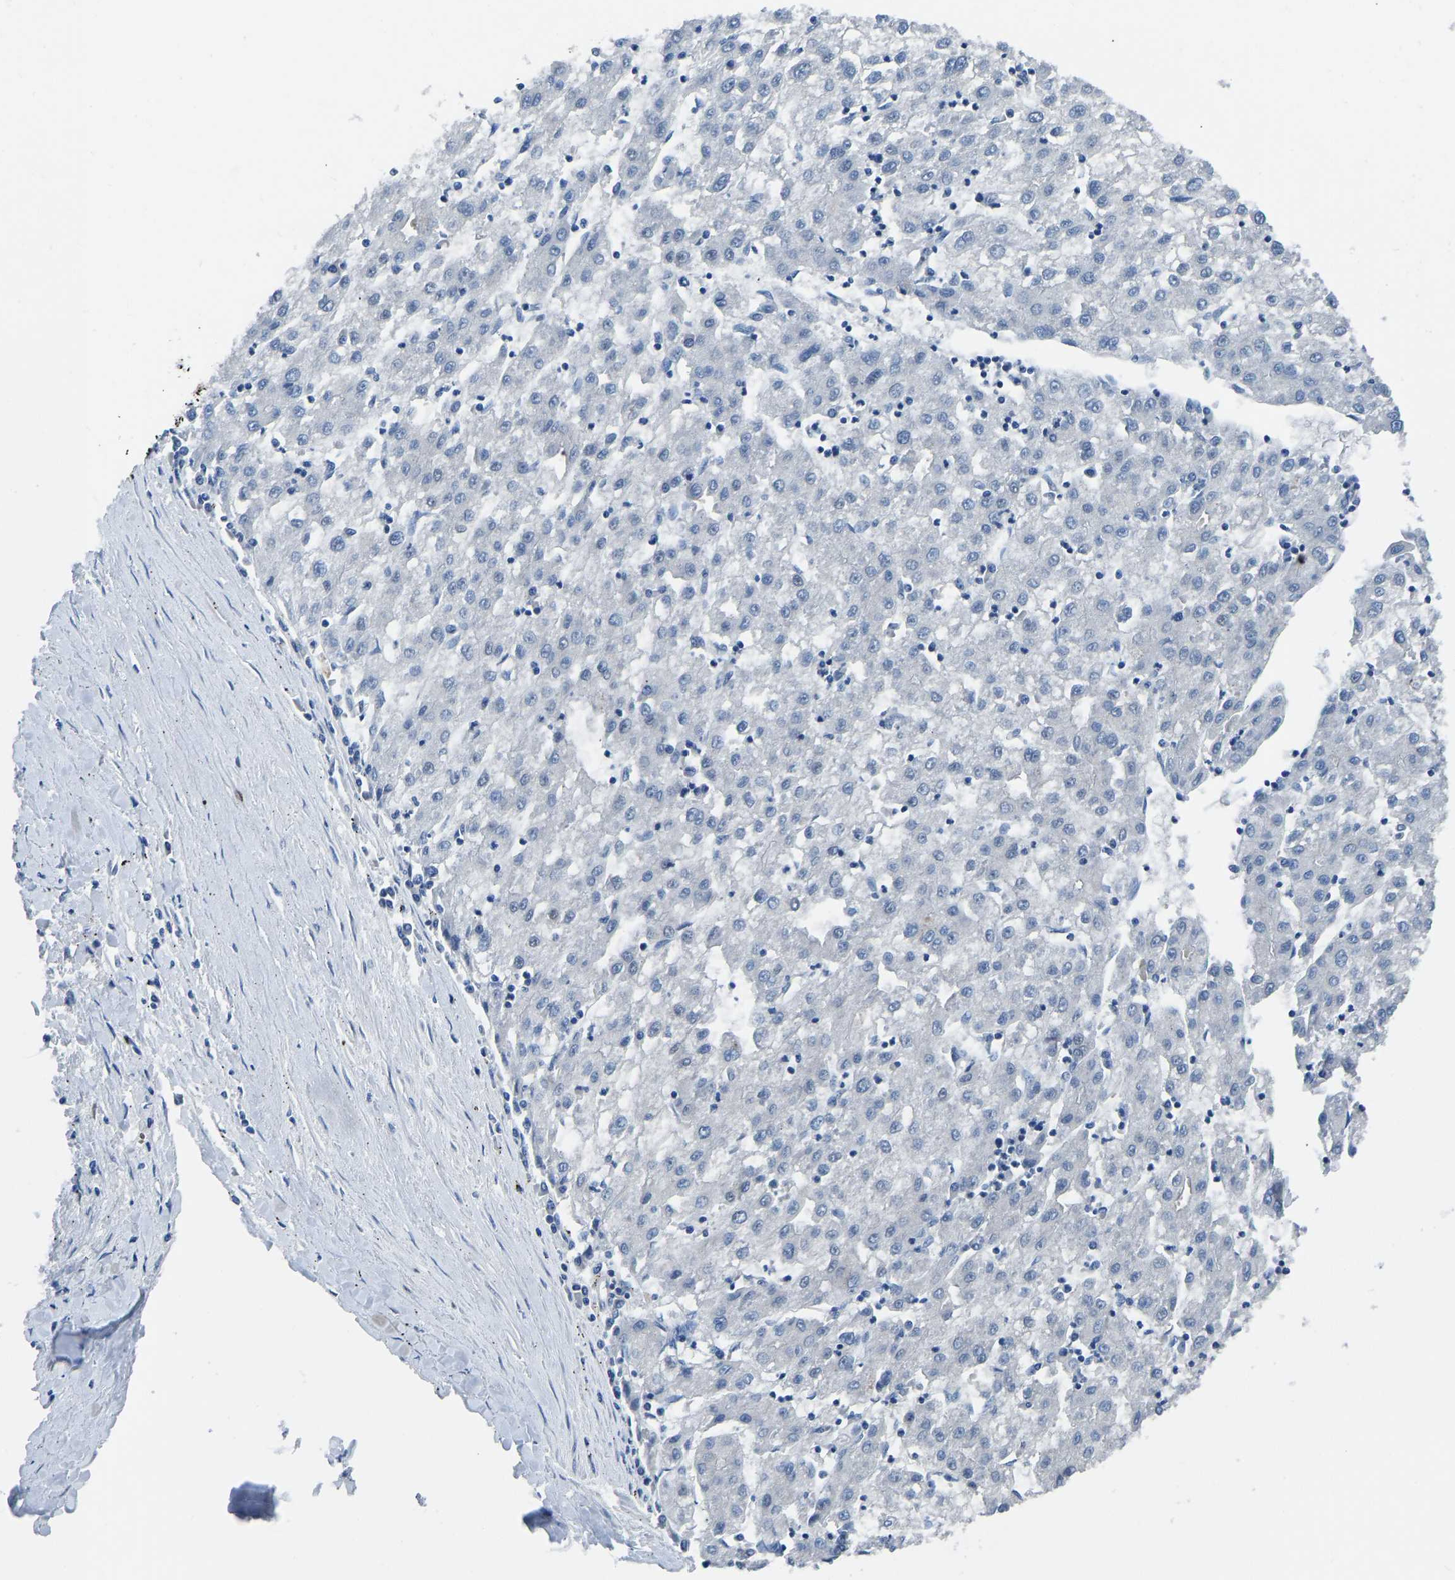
{"staining": {"intensity": "negative", "quantity": "none", "location": "none"}, "tissue": "liver cancer", "cell_type": "Tumor cells", "image_type": "cancer", "snomed": [{"axis": "morphology", "description": "Carcinoma, Hepatocellular, NOS"}, {"axis": "topography", "description": "Liver"}], "caption": "IHC photomicrograph of neoplastic tissue: liver cancer (hepatocellular carcinoma) stained with DAB (3,3'-diaminobenzidine) displays no significant protein positivity in tumor cells. (DAB (3,3'-diaminobenzidine) immunohistochemistry (IHC) visualized using brightfield microscopy, high magnification).", "gene": "EGR1", "patient": {"sex": "male", "age": 72}}